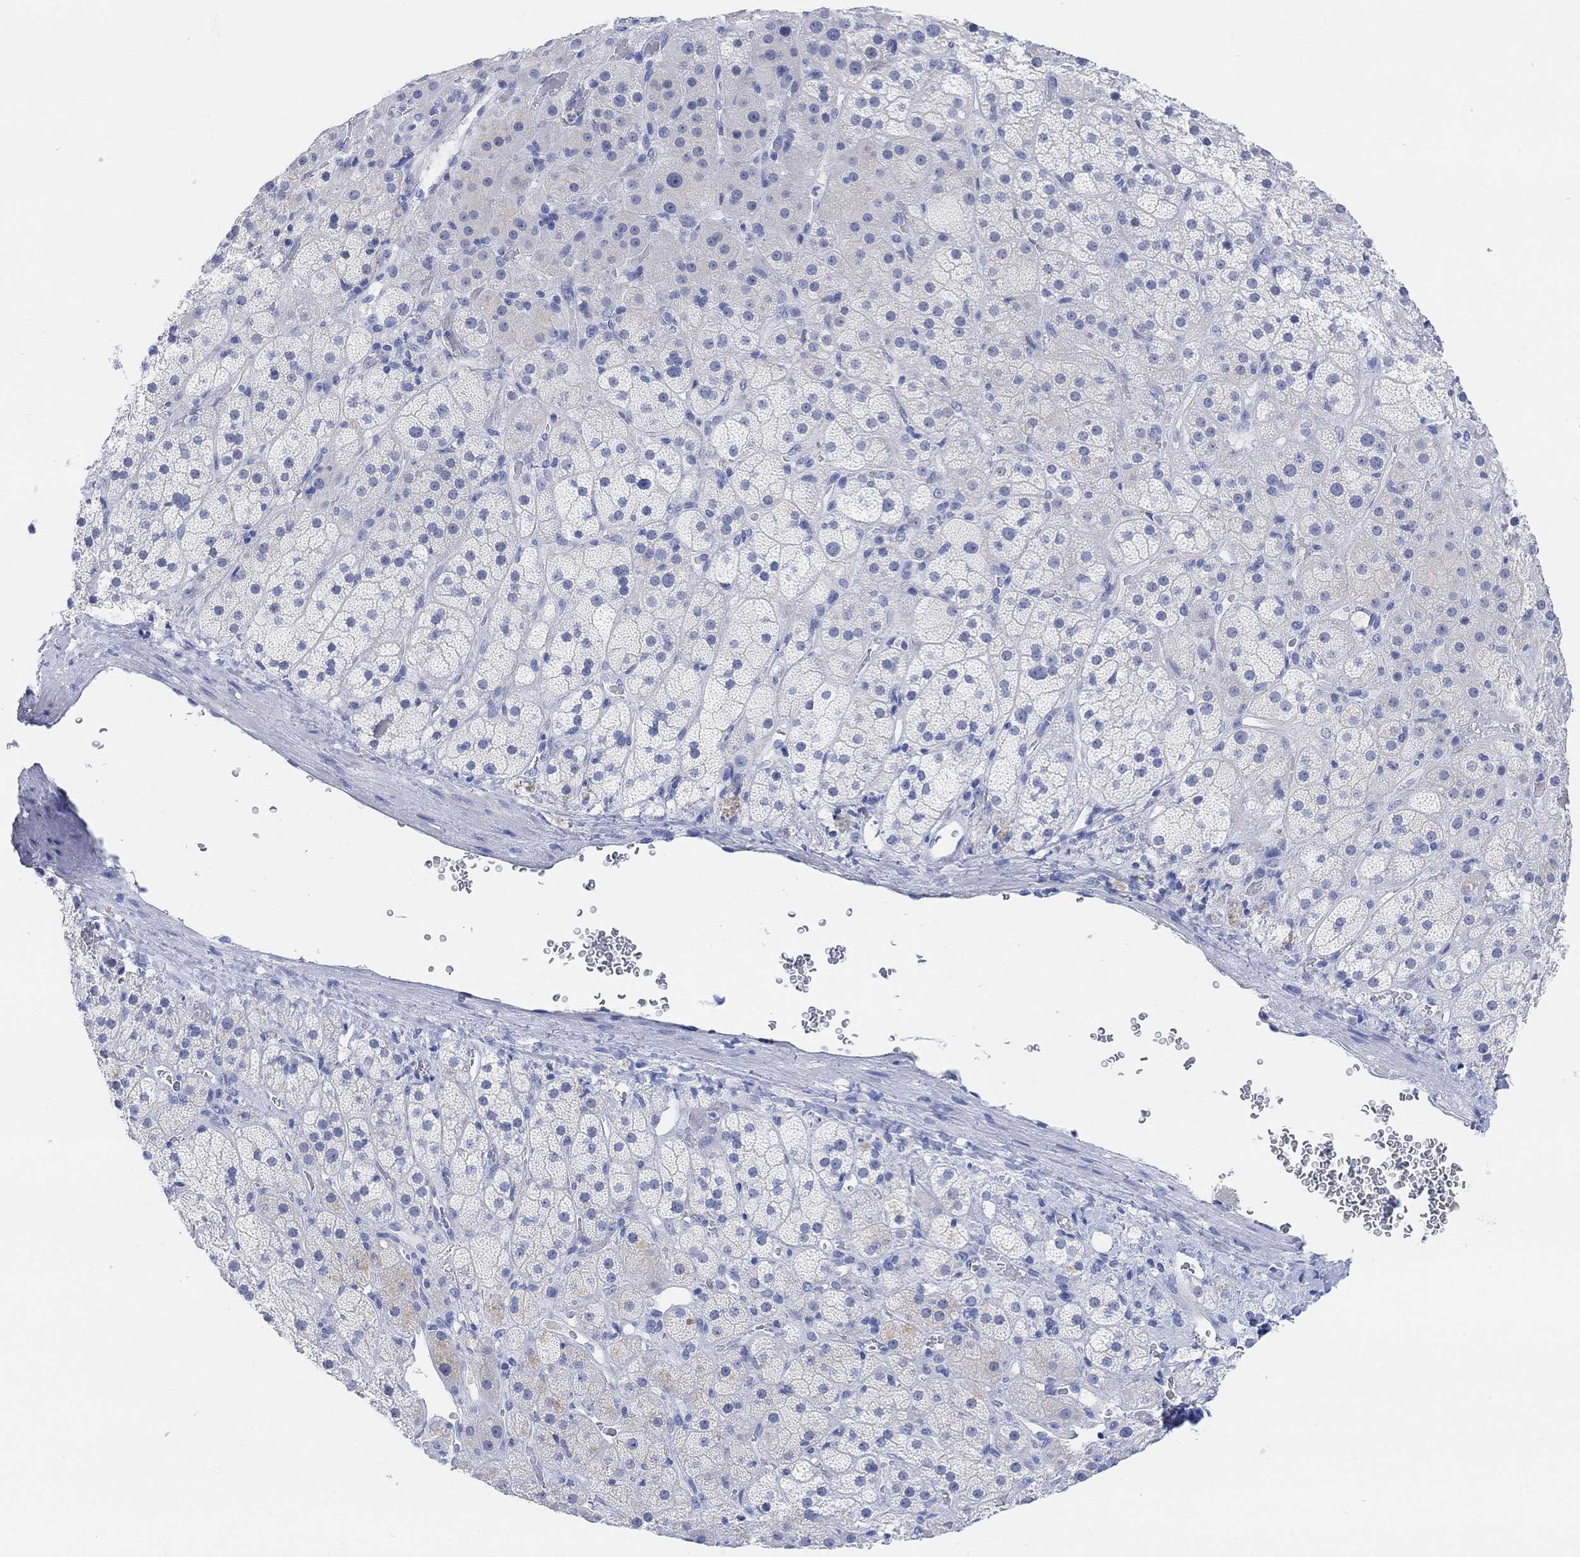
{"staining": {"intensity": "negative", "quantity": "none", "location": "none"}, "tissue": "adrenal gland", "cell_type": "Glandular cells", "image_type": "normal", "snomed": [{"axis": "morphology", "description": "Normal tissue, NOS"}, {"axis": "topography", "description": "Adrenal gland"}], "caption": "Immunohistochemistry (IHC) photomicrograph of normal human adrenal gland stained for a protein (brown), which exhibits no positivity in glandular cells. The staining is performed using DAB brown chromogen with nuclei counter-stained in using hematoxylin.", "gene": "ENO4", "patient": {"sex": "male", "age": 57}}